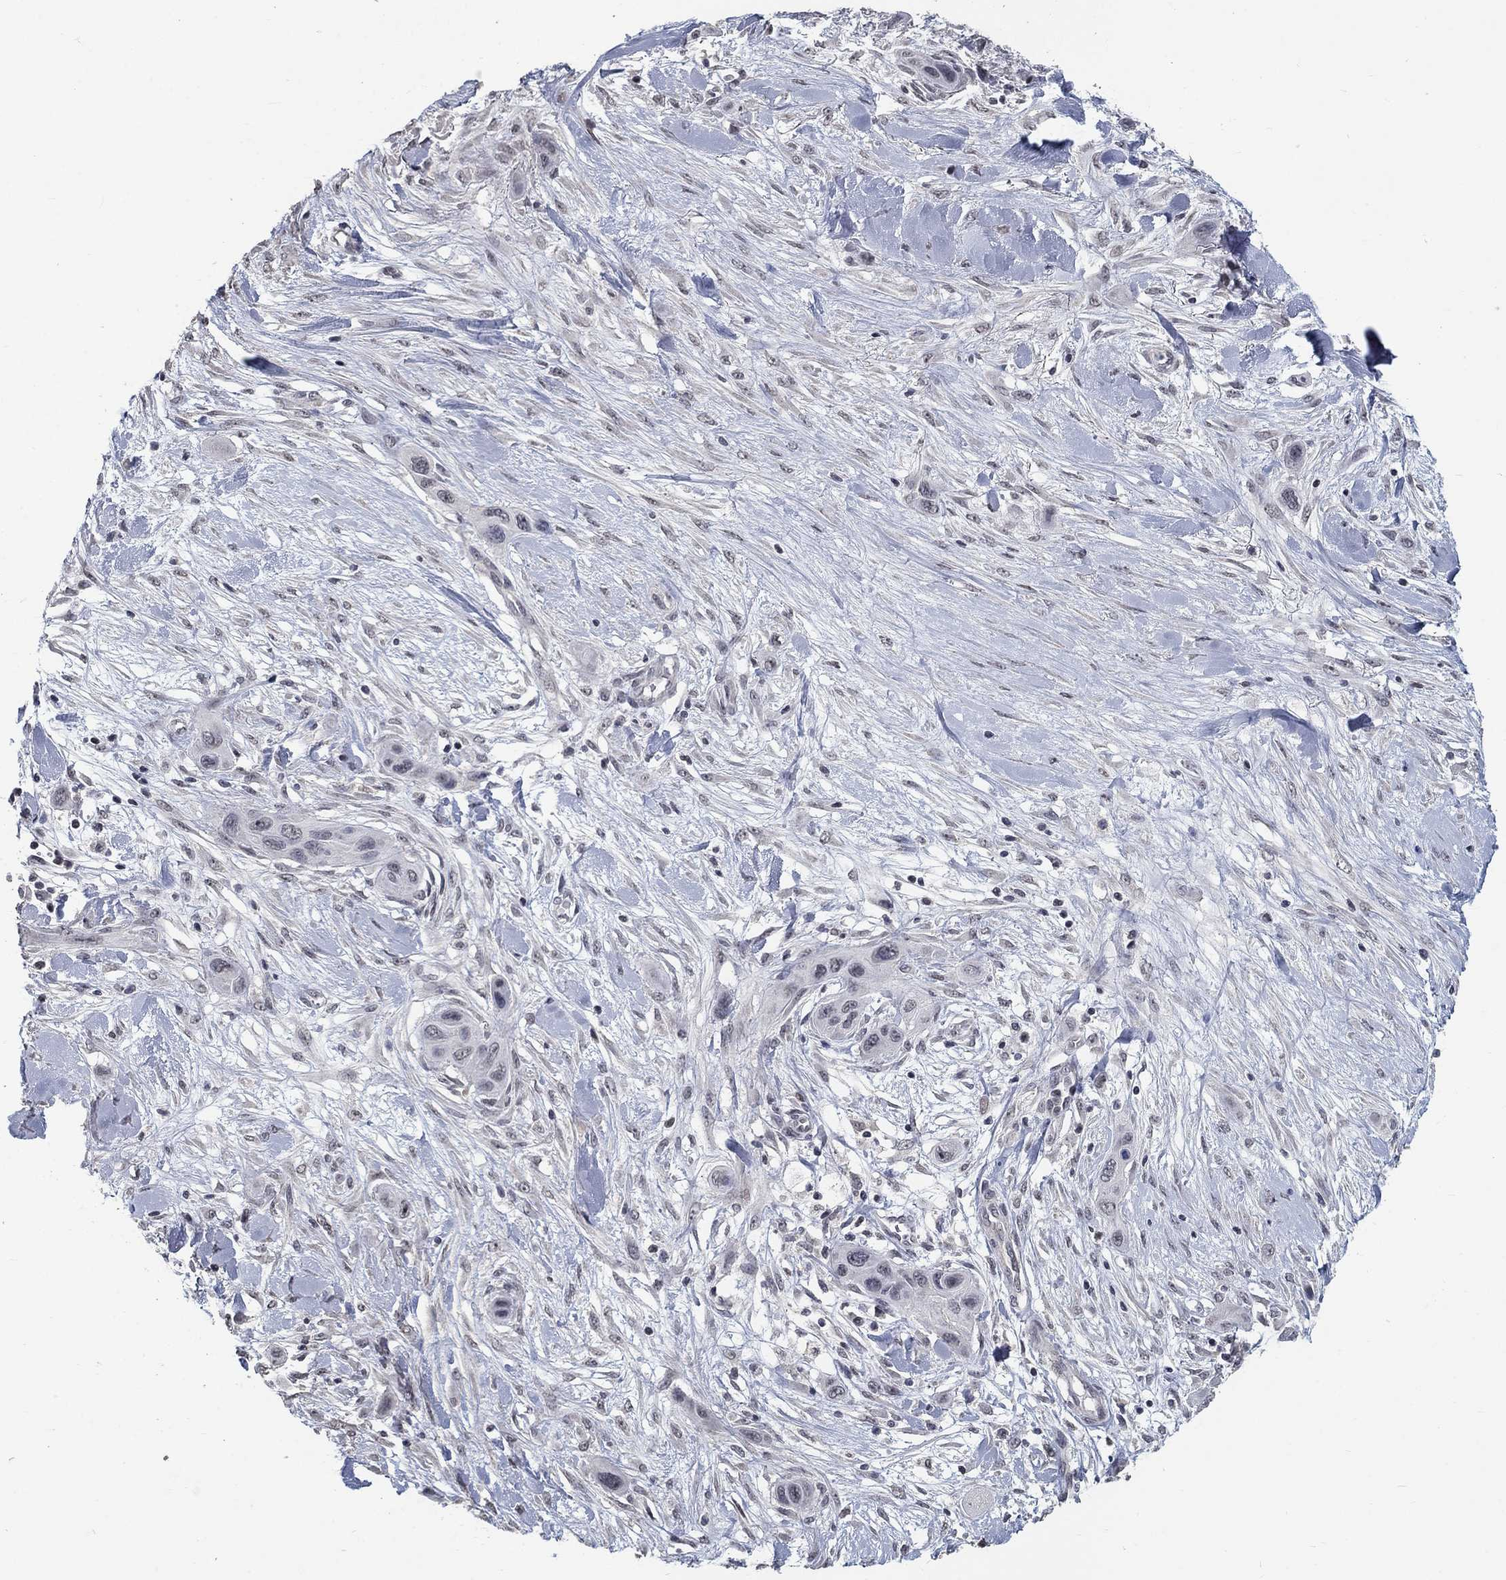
{"staining": {"intensity": "negative", "quantity": "none", "location": "none"}, "tissue": "skin cancer", "cell_type": "Tumor cells", "image_type": "cancer", "snomed": [{"axis": "morphology", "description": "Squamous cell carcinoma, NOS"}, {"axis": "topography", "description": "Skin"}], "caption": "Immunohistochemical staining of human skin cancer (squamous cell carcinoma) shows no significant staining in tumor cells.", "gene": "SPATA33", "patient": {"sex": "male", "age": 79}}